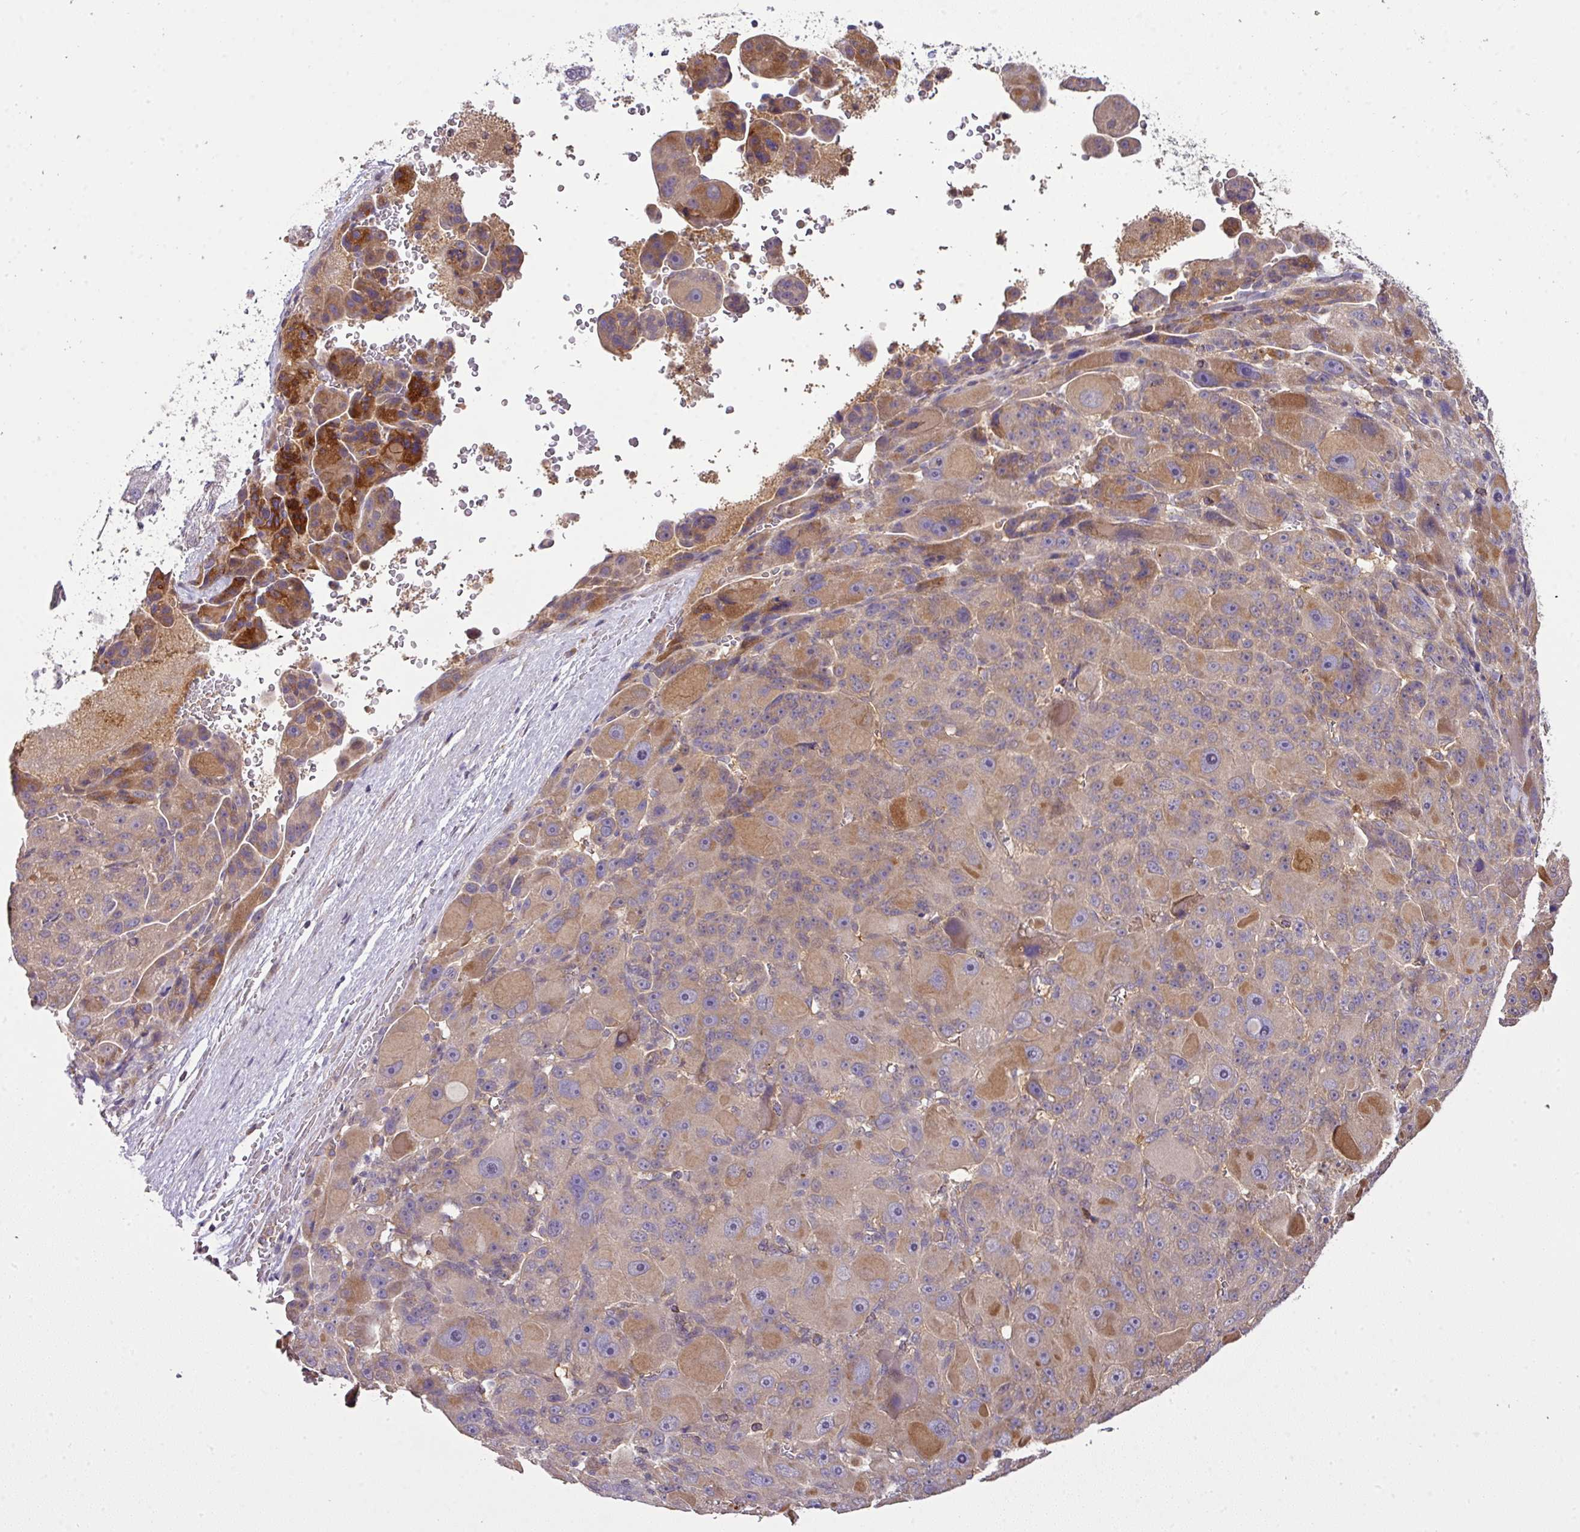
{"staining": {"intensity": "moderate", "quantity": "<25%", "location": "cytoplasmic/membranous"}, "tissue": "liver cancer", "cell_type": "Tumor cells", "image_type": "cancer", "snomed": [{"axis": "morphology", "description": "Carcinoma, Hepatocellular, NOS"}, {"axis": "topography", "description": "Liver"}], "caption": "Moderate cytoplasmic/membranous staining for a protein is present in about <25% of tumor cells of liver cancer (hepatocellular carcinoma) using IHC.", "gene": "TMEM107", "patient": {"sex": "male", "age": 76}}